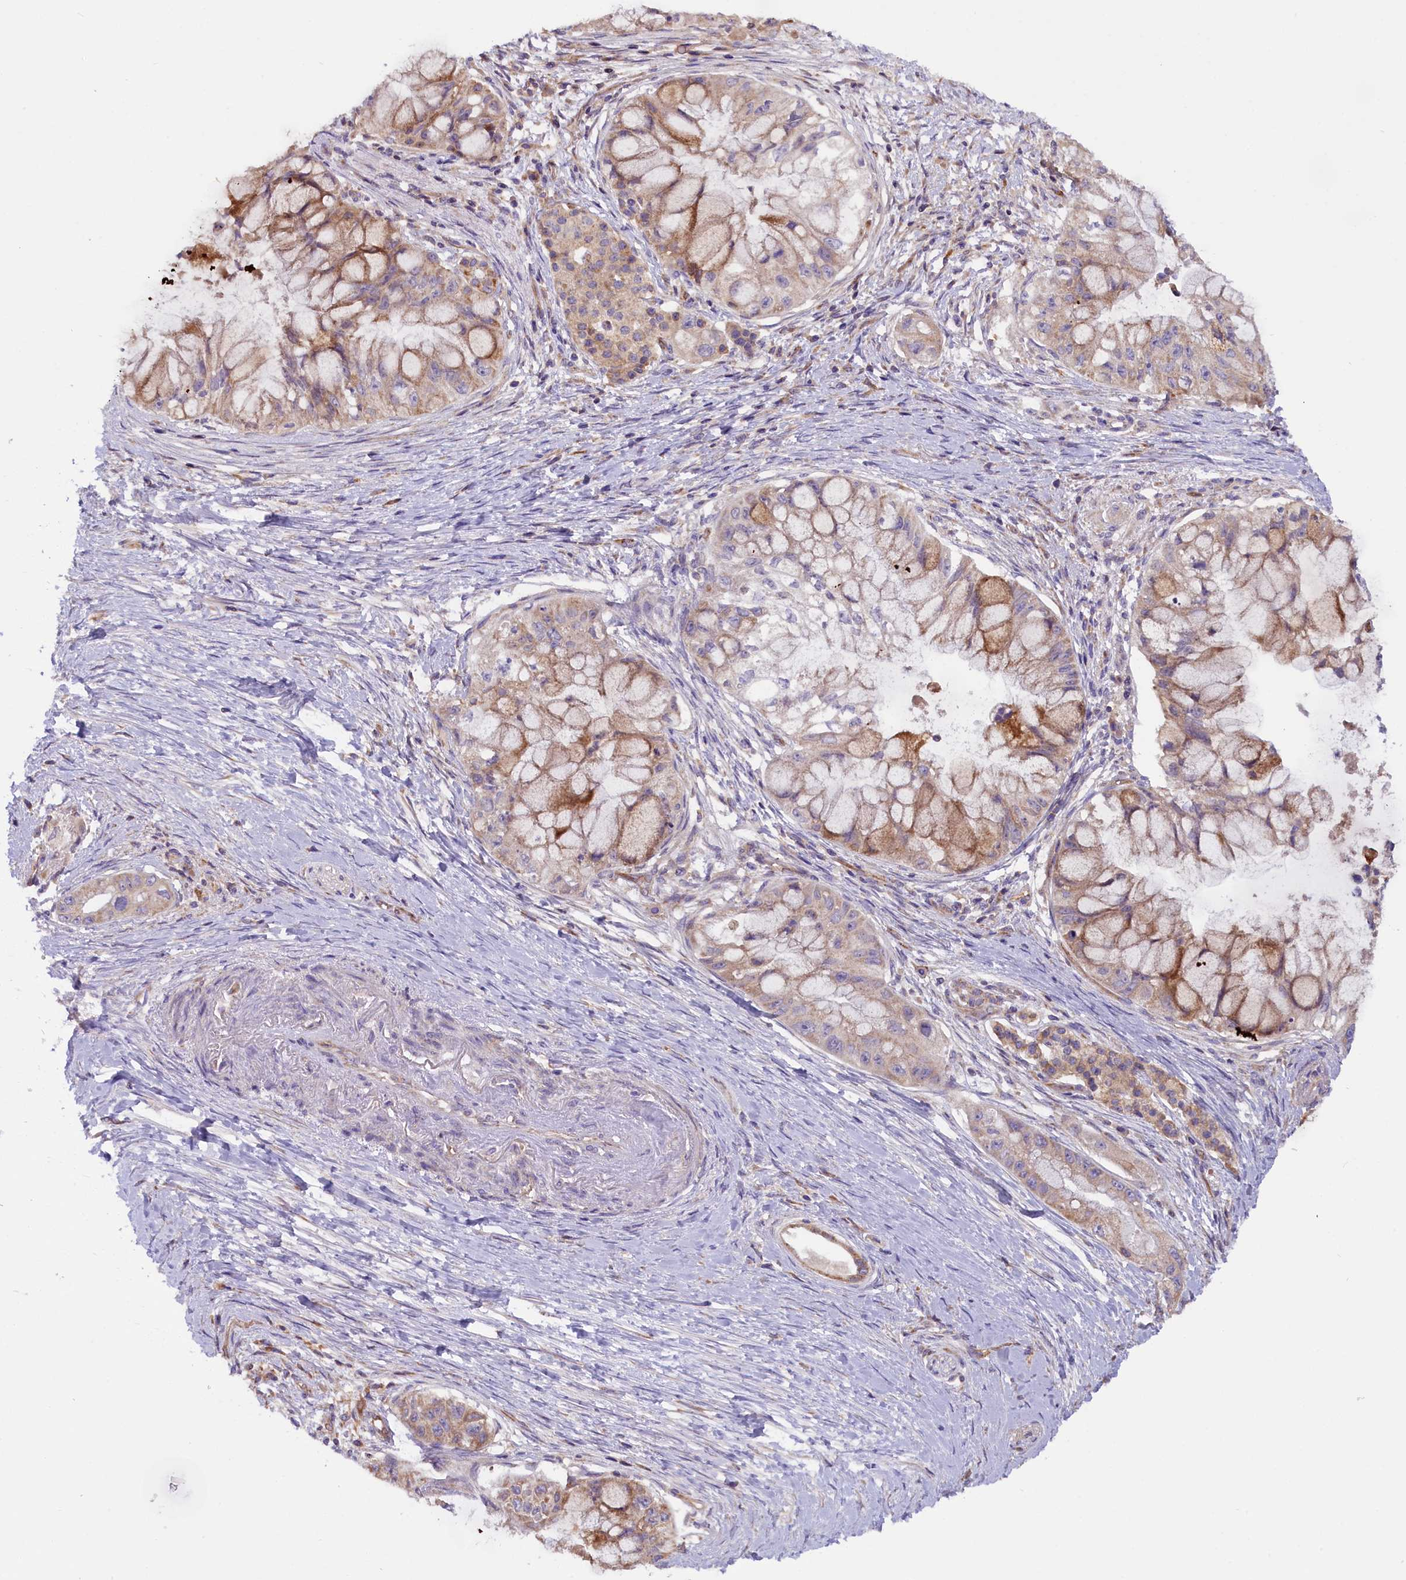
{"staining": {"intensity": "moderate", "quantity": "25%-75%", "location": "cytoplasmic/membranous"}, "tissue": "pancreatic cancer", "cell_type": "Tumor cells", "image_type": "cancer", "snomed": [{"axis": "morphology", "description": "Adenocarcinoma, NOS"}, {"axis": "topography", "description": "Pancreas"}], "caption": "IHC staining of pancreatic cancer, which demonstrates medium levels of moderate cytoplasmic/membranous positivity in approximately 25%-75% of tumor cells indicating moderate cytoplasmic/membranous protein staining. The staining was performed using DAB (brown) for protein detection and nuclei were counterstained in hematoxylin (blue).", "gene": "DNAJB9", "patient": {"sex": "male", "age": 48}}